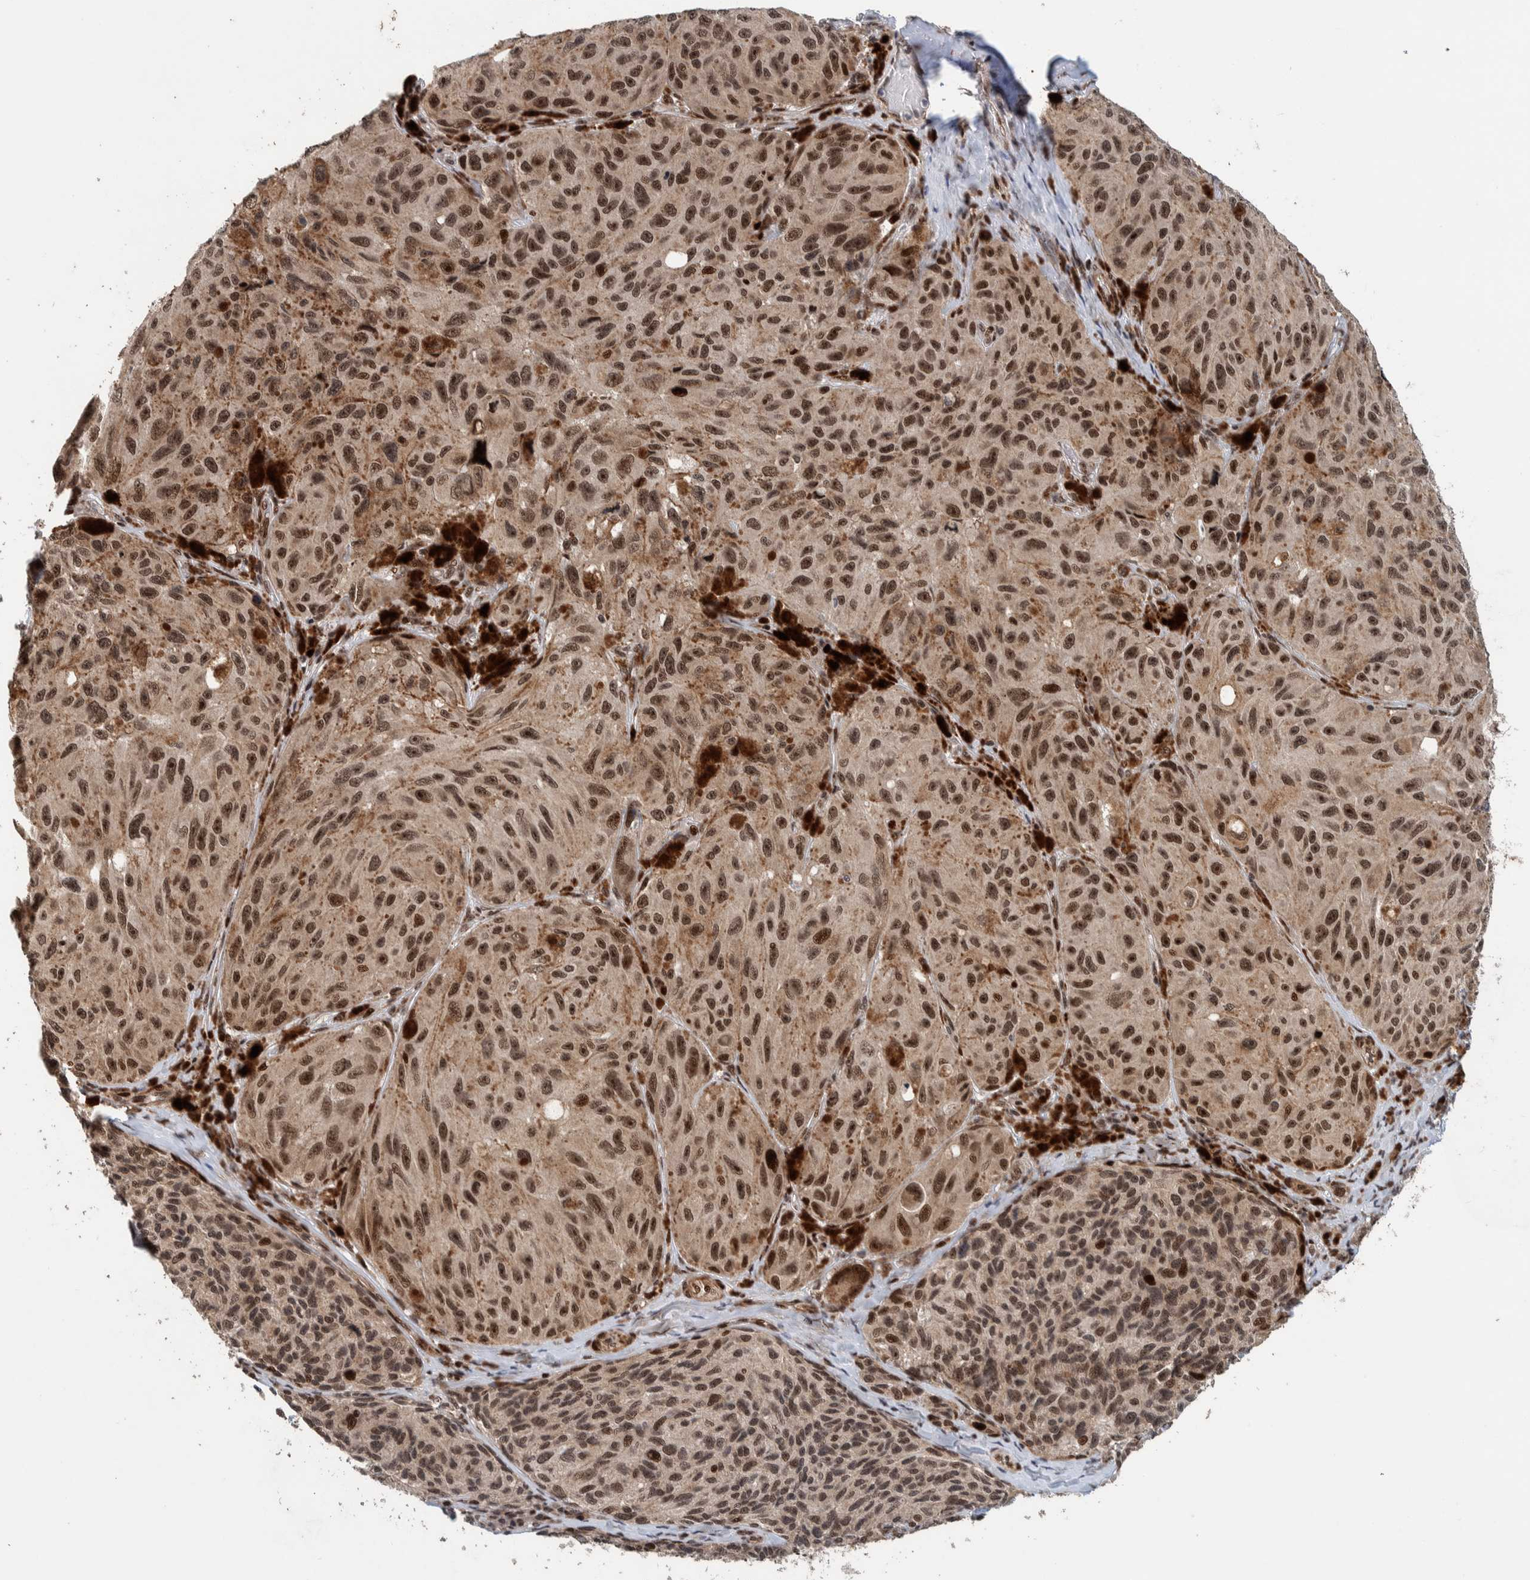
{"staining": {"intensity": "strong", "quantity": ">75%", "location": "nuclear"}, "tissue": "melanoma", "cell_type": "Tumor cells", "image_type": "cancer", "snomed": [{"axis": "morphology", "description": "Malignant melanoma, NOS"}, {"axis": "topography", "description": "Skin"}], "caption": "A photomicrograph of human malignant melanoma stained for a protein displays strong nuclear brown staining in tumor cells.", "gene": "CHD4", "patient": {"sex": "female", "age": 73}}